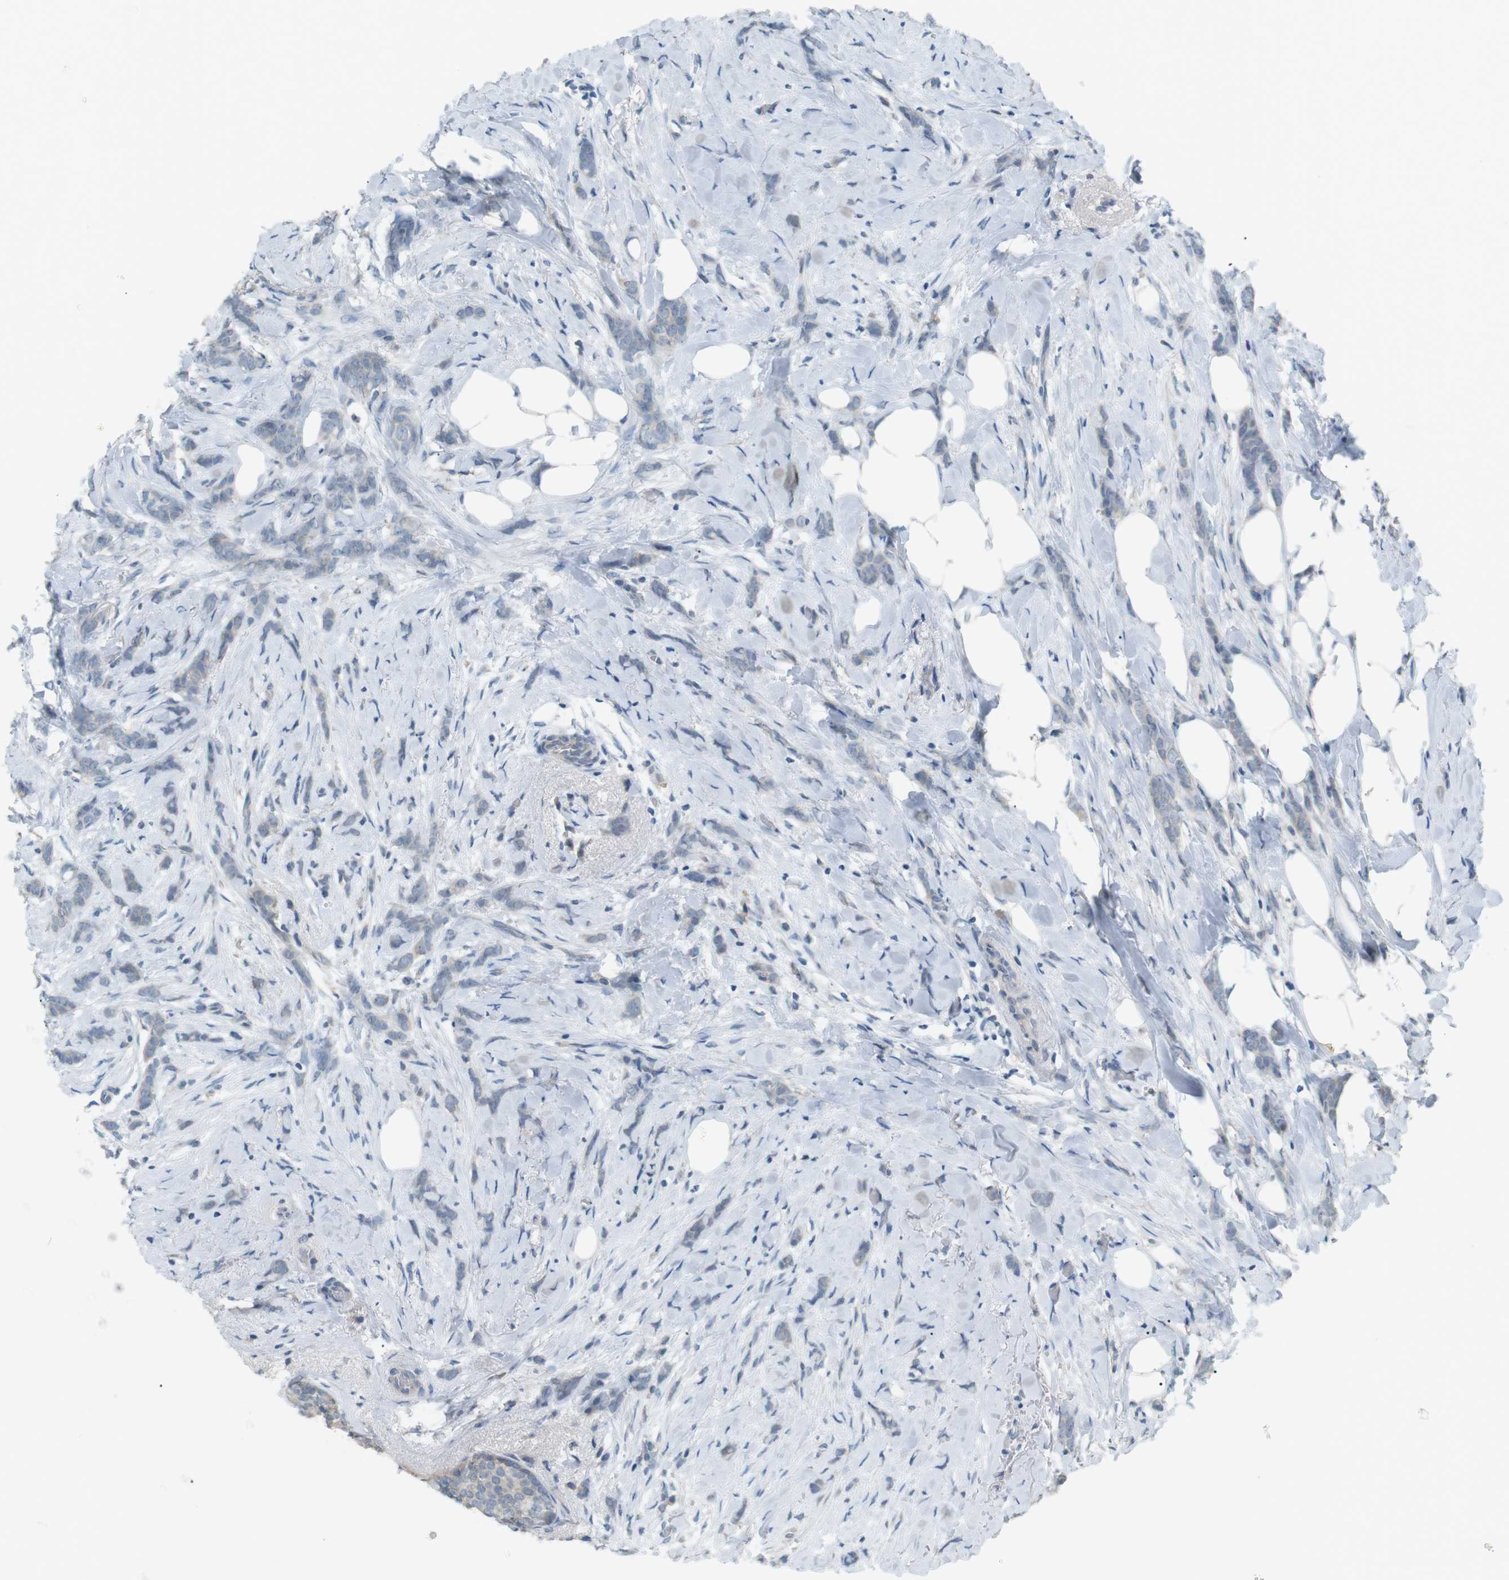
{"staining": {"intensity": "negative", "quantity": "none", "location": "none"}, "tissue": "breast cancer", "cell_type": "Tumor cells", "image_type": "cancer", "snomed": [{"axis": "morphology", "description": "Lobular carcinoma, in situ"}, {"axis": "morphology", "description": "Lobular carcinoma"}, {"axis": "topography", "description": "Breast"}], "caption": "Image shows no protein staining in tumor cells of breast lobular carcinoma in situ tissue.", "gene": "RTN3", "patient": {"sex": "female", "age": 41}}